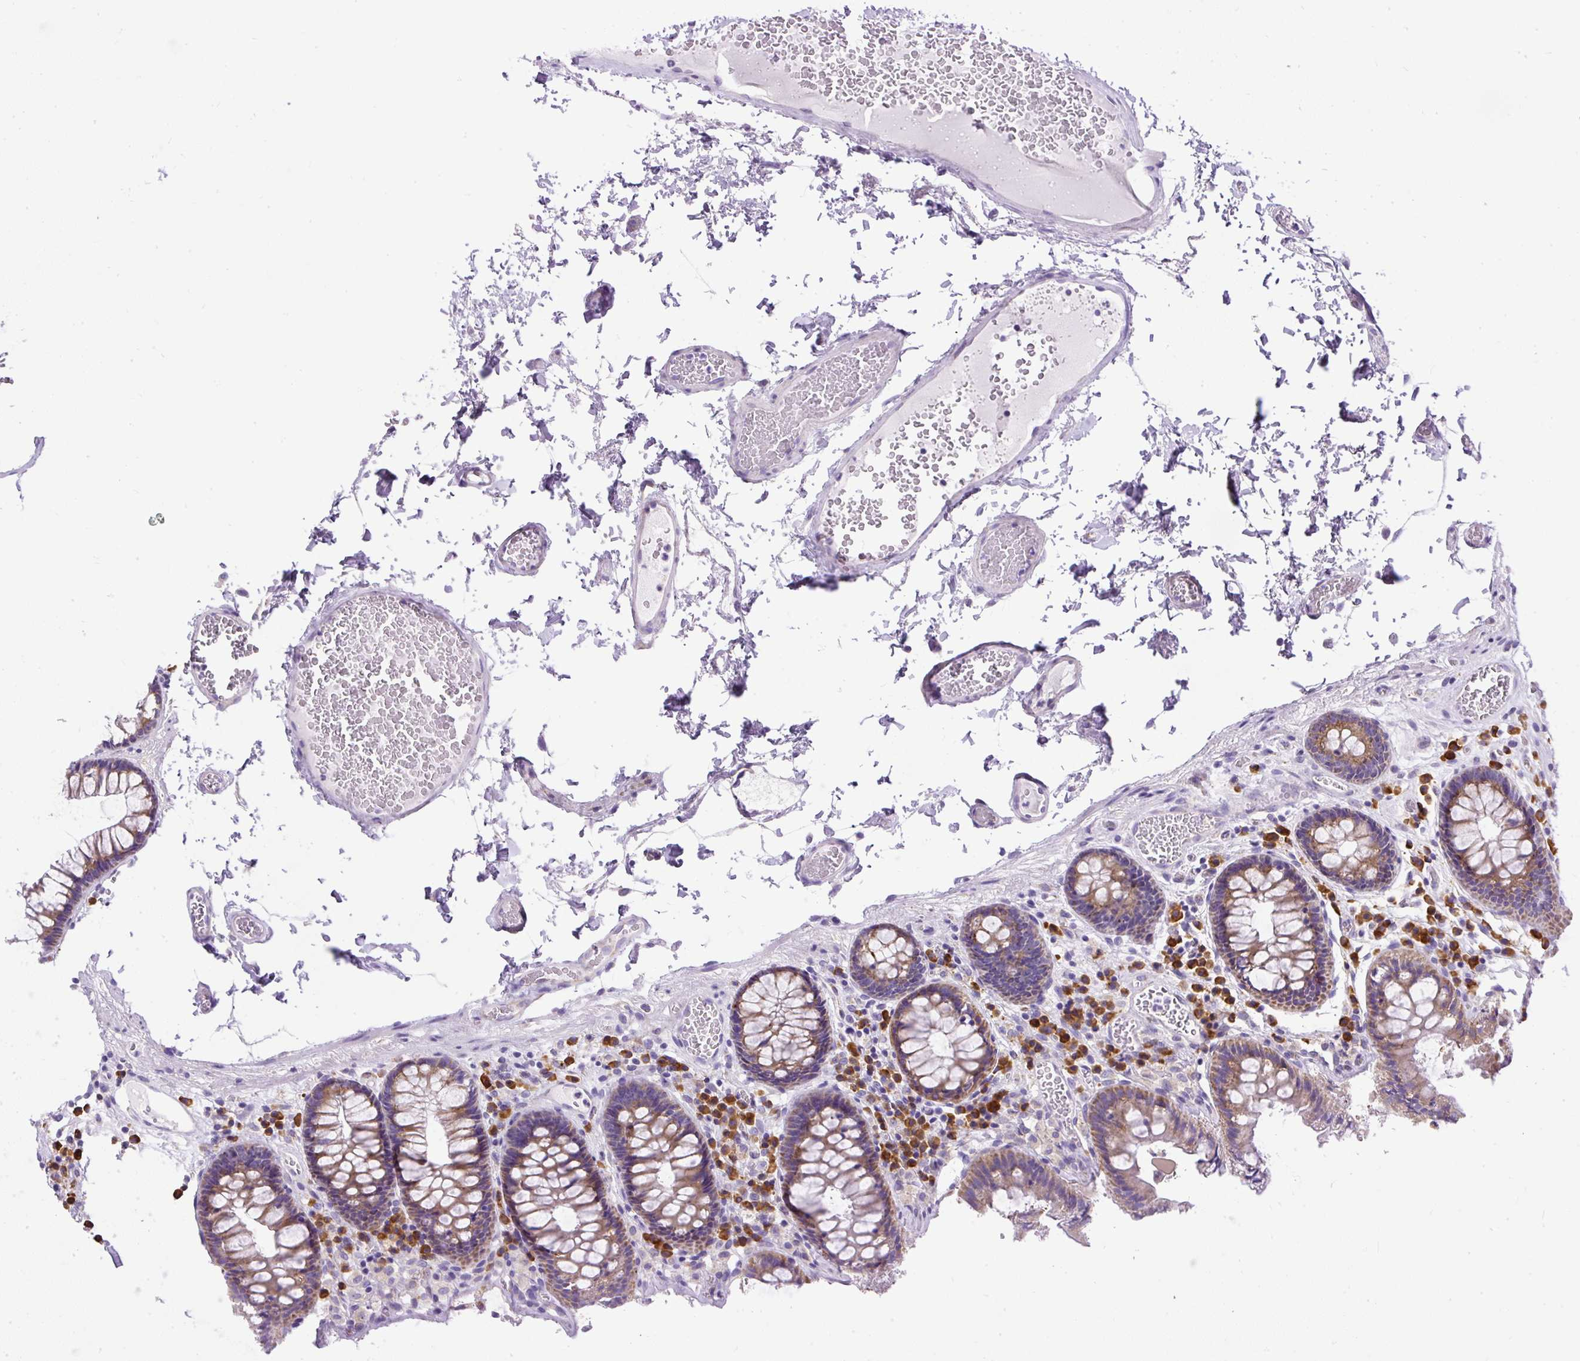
{"staining": {"intensity": "negative", "quantity": "none", "location": "none"}, "tissue": "colon", "cell_type": "Endothelial cells", "image_type": "normal", "snomed": [{"axis": "morphology", "description": "Normal tissue, NOS"}, {"axis": "topography", "description": "Colon"}, {"axis": "topography", "description": "Peripheral nerve tissue"}], "caption": "Immunohistochemistry micrograph of unremarkable colon: human colon stained with DAB (3,3'-diaminobenzidine) shows no significant protein expression in endothelial cells.", "gene": "SYBU", "patient": {"sex": "male", "age": 84}}